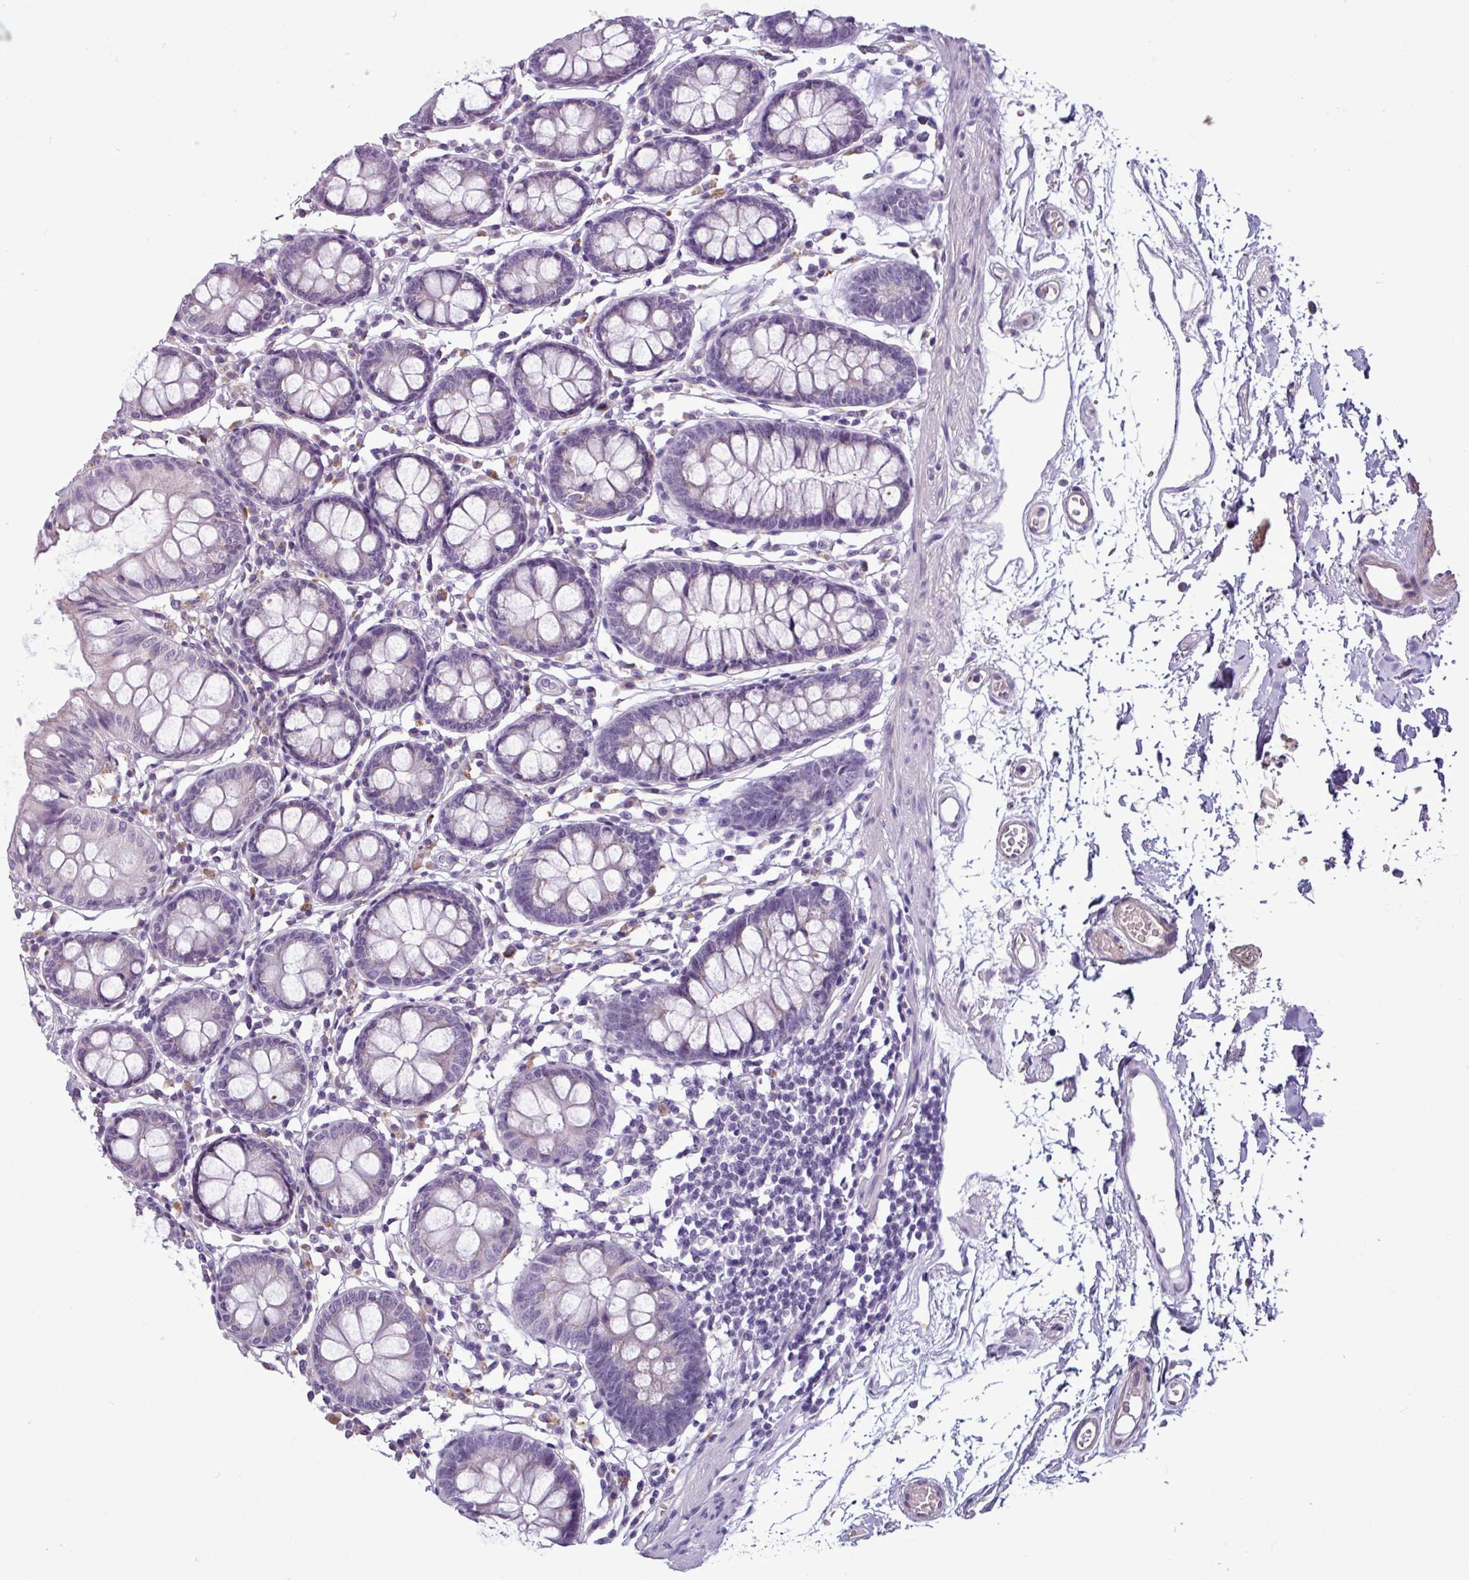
{"staining": {"intensity": "negative", "quantity": "none", "location": "none"}, "tissue": "colon", "cell_type": "Endothelial cells", "image_type": "normal", "snomed": [{"axis": "morphology", "description": "Normal tissue, NOS"}, {"axis": "topography", "description": "Colon"}], "caption": "High power microscopy image of an immunohistochemistry (IHC) image of unremarkable colon, revealing no significant staining in endothelial cells. (Brightfield microscopy of DAB (3,3'-diaminobenzidine) immunohistochemistry at high magnification).", "gene": "C9orf24", "patient": {"sex": "female", "age": 84}}